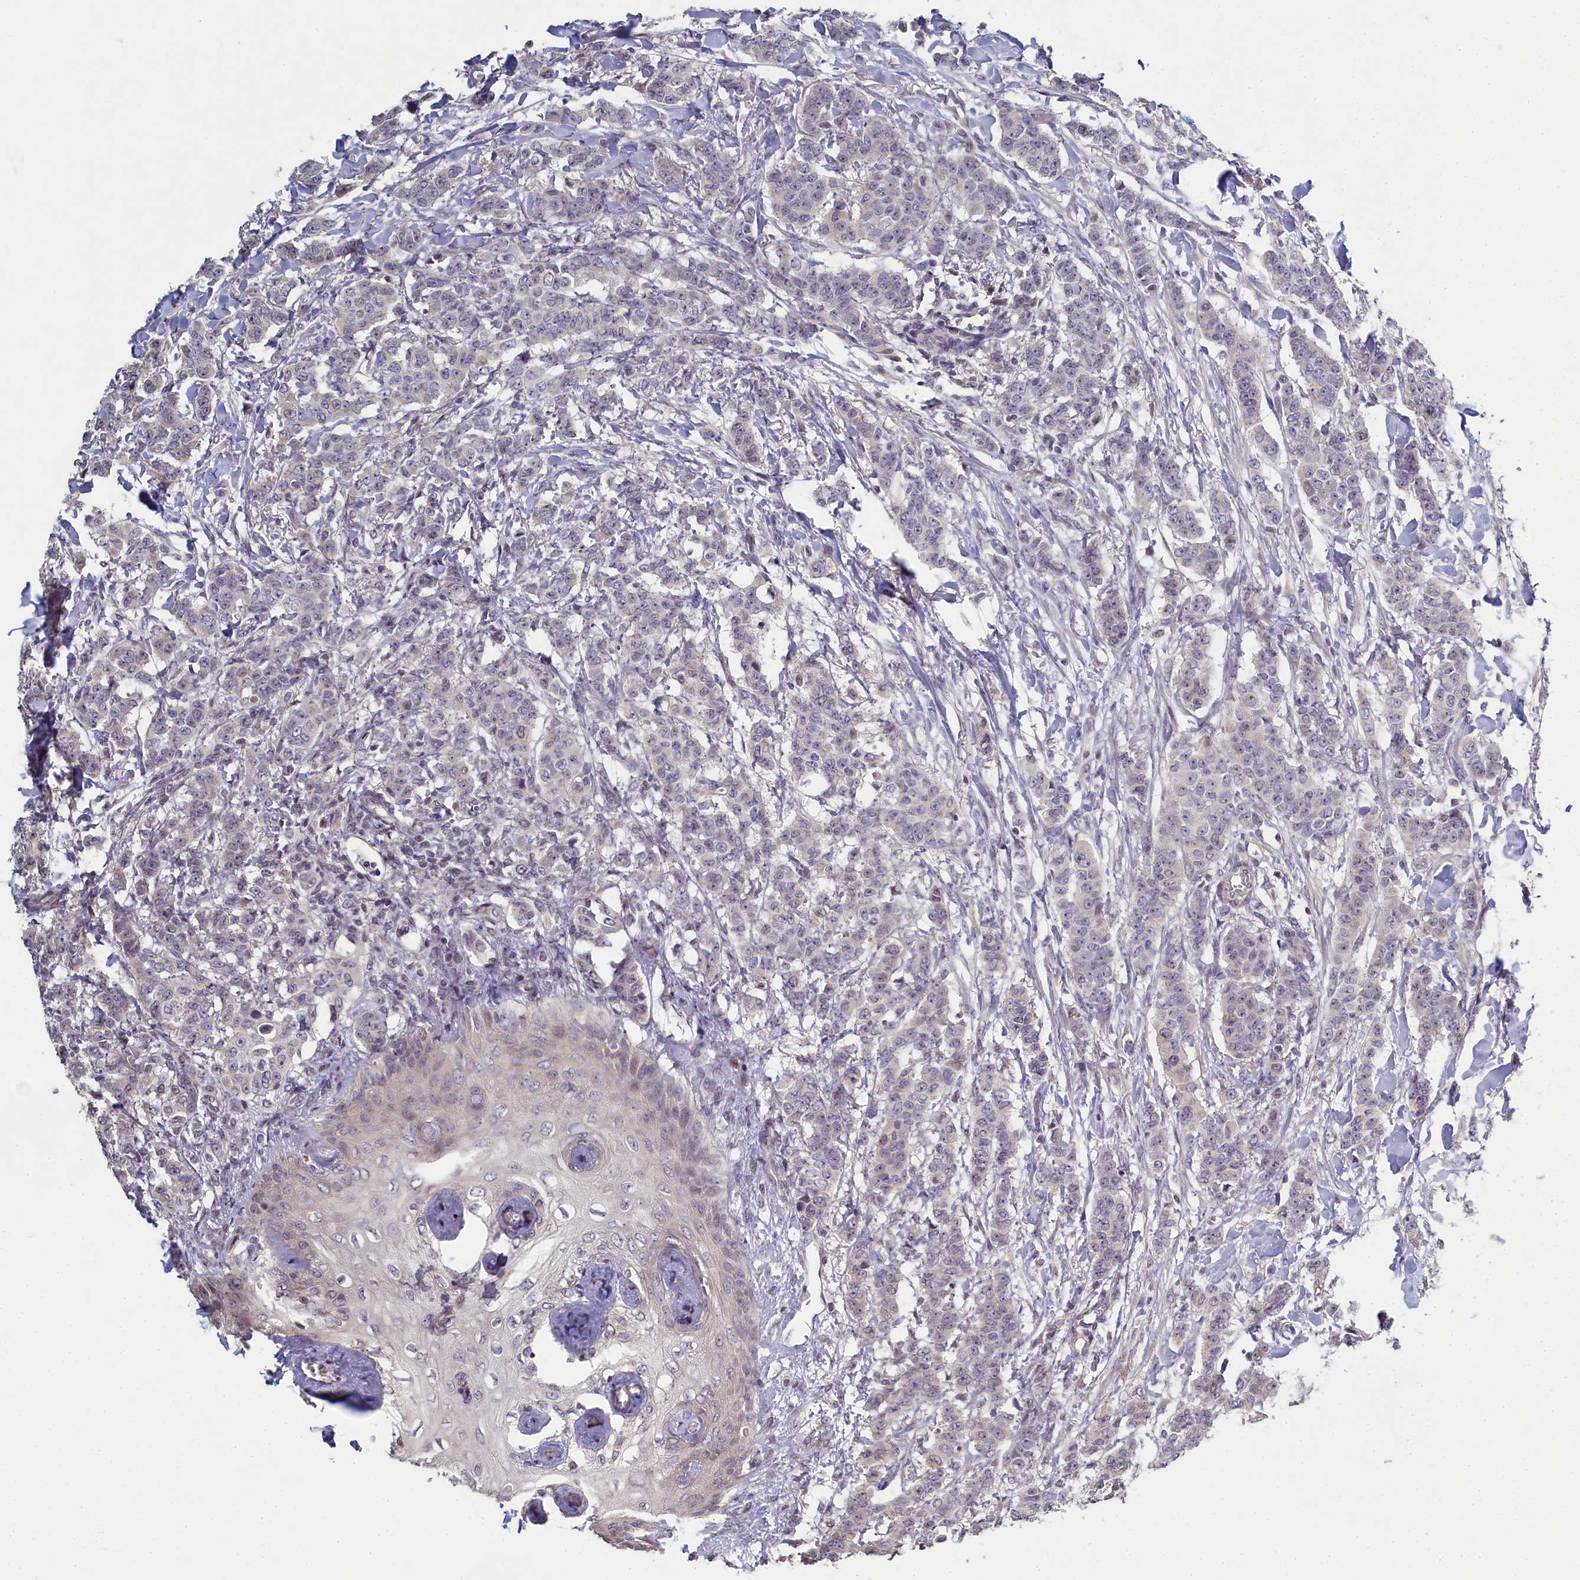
{"staining": {"intensity": "negative", "quantity": "none", "location": "none"}, "tissue": "breast cancer", "cell_type": "Tumor cells", "image_type": "cancer", "snomed": [{"axis": "morphology", "description": "Duct carcinoma"}, {"axis": "topography", "description": "Breast"}], "caption": "The photomicrograph shows no staining of tumor cells in breast cancer.", "gene": "DIXDC1", "patient": {"sex": "female", "age": 40}}